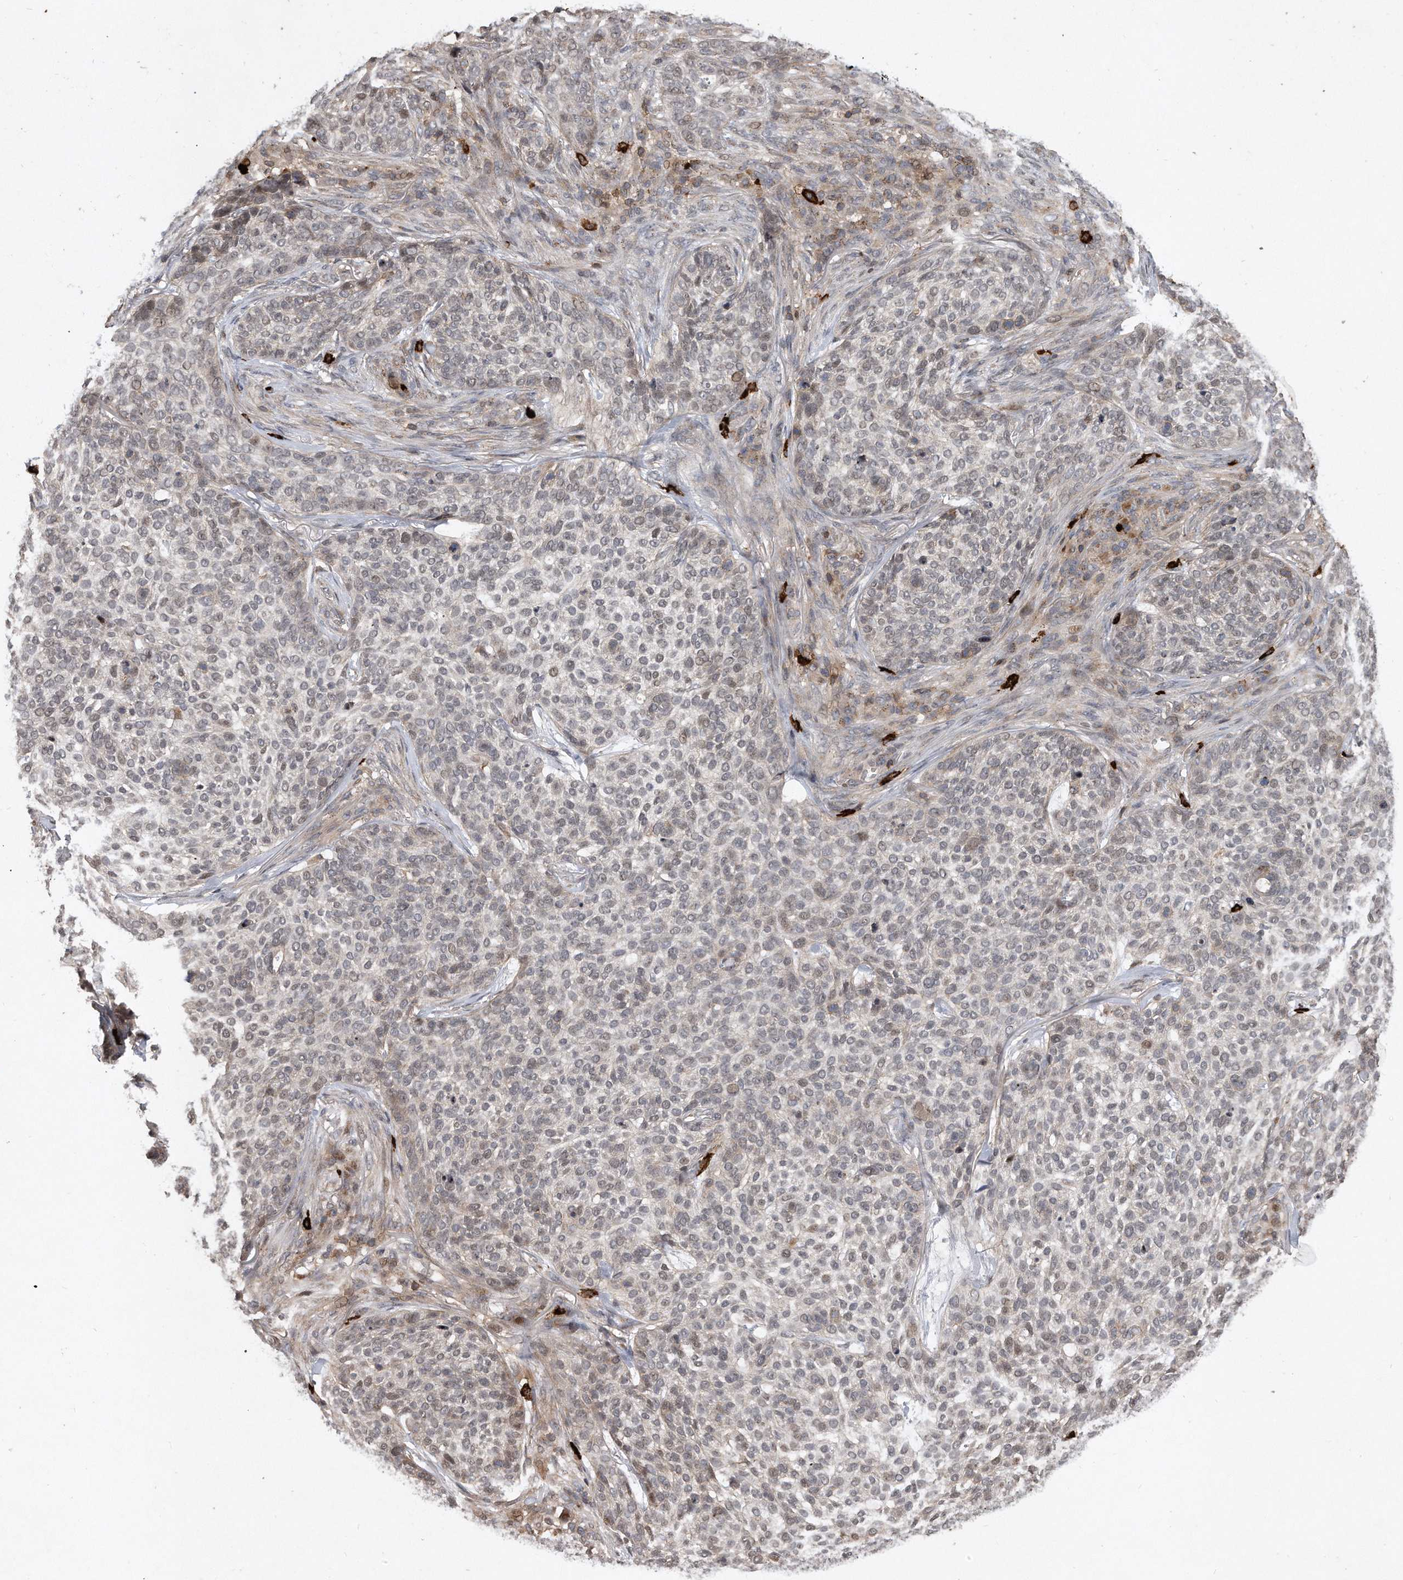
{"staining": {"intensity": "weak", "quantity": "<25%", "location": "cytoplasmic/membranous"}, "tissue": "skin cancer", "cell_type": "Tumor cells", "image_type": "cancer", "snomed": [{"axis": "morphology", "description": "Basal cell carcinoma"}, {"axis": "topography", "description": "Skin"}], "caption": "This histopathology image is of skin cancer (basal cell carcinoma) stained with immunohistochemistry (IHC) to label a protein in brown with the nuclei are counter-stained blue. There is no positivity in tumor cells. (DAB (3,3'-diaminobenzidine) immunohistochemistry (IHC), high magnification).", "gene": "PGBD2", "patient": {"sex": "female", "age": 64}}